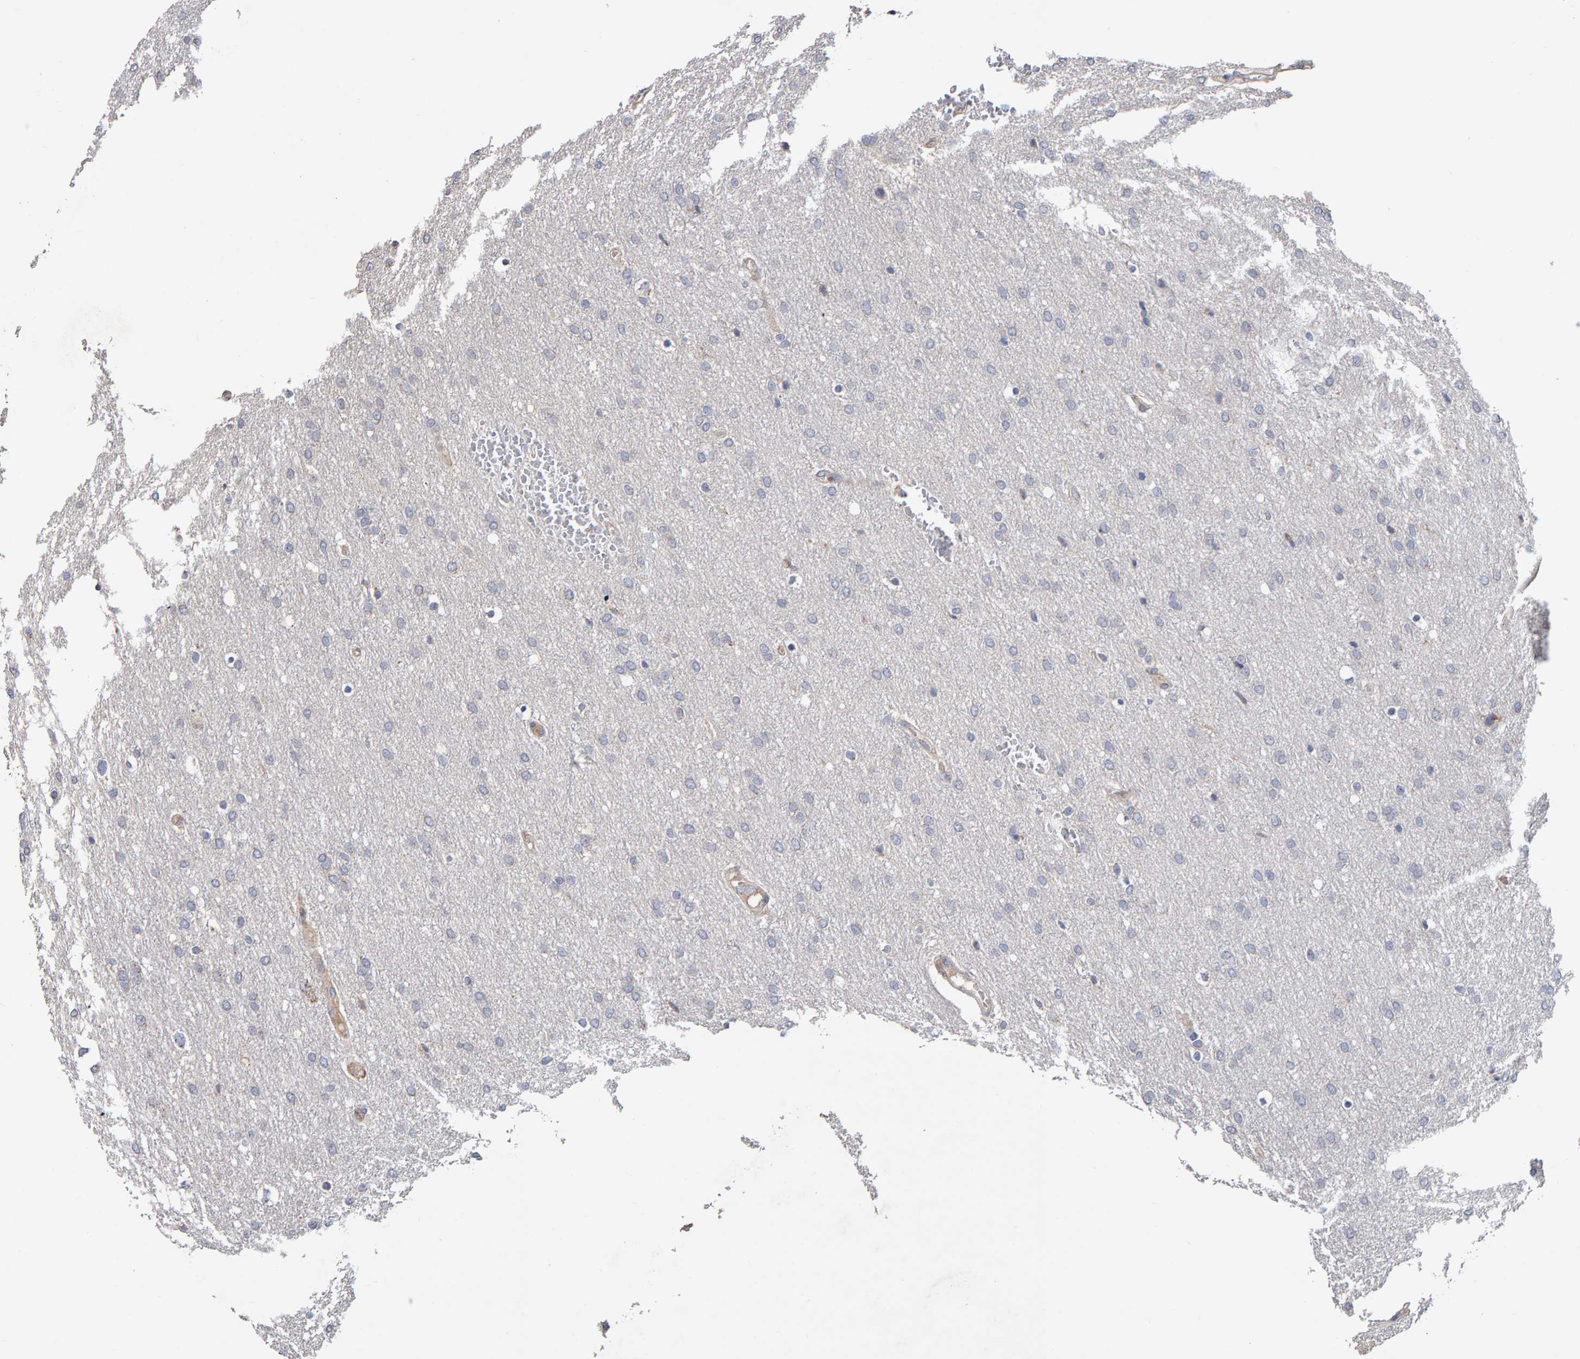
{"staining": {"intensity": "negative", "quantity": "none", "location": "none"}, "tissue": "glioma", "cell_type": "Tumor cells", "image_type": "cancer", "snomed": [{"axis": "morphology", "description": "Glioma, malignant, Low grade"}, {"axis": "topography", "description": "Brain"}], "caption": "DAB (3,3'-diaminobenzidine) immunohistochemical staining of human glioma displays no significant staining in tumor cells.", "gene": "CANT1", "patient": {"sex": "female", "age": 37}}